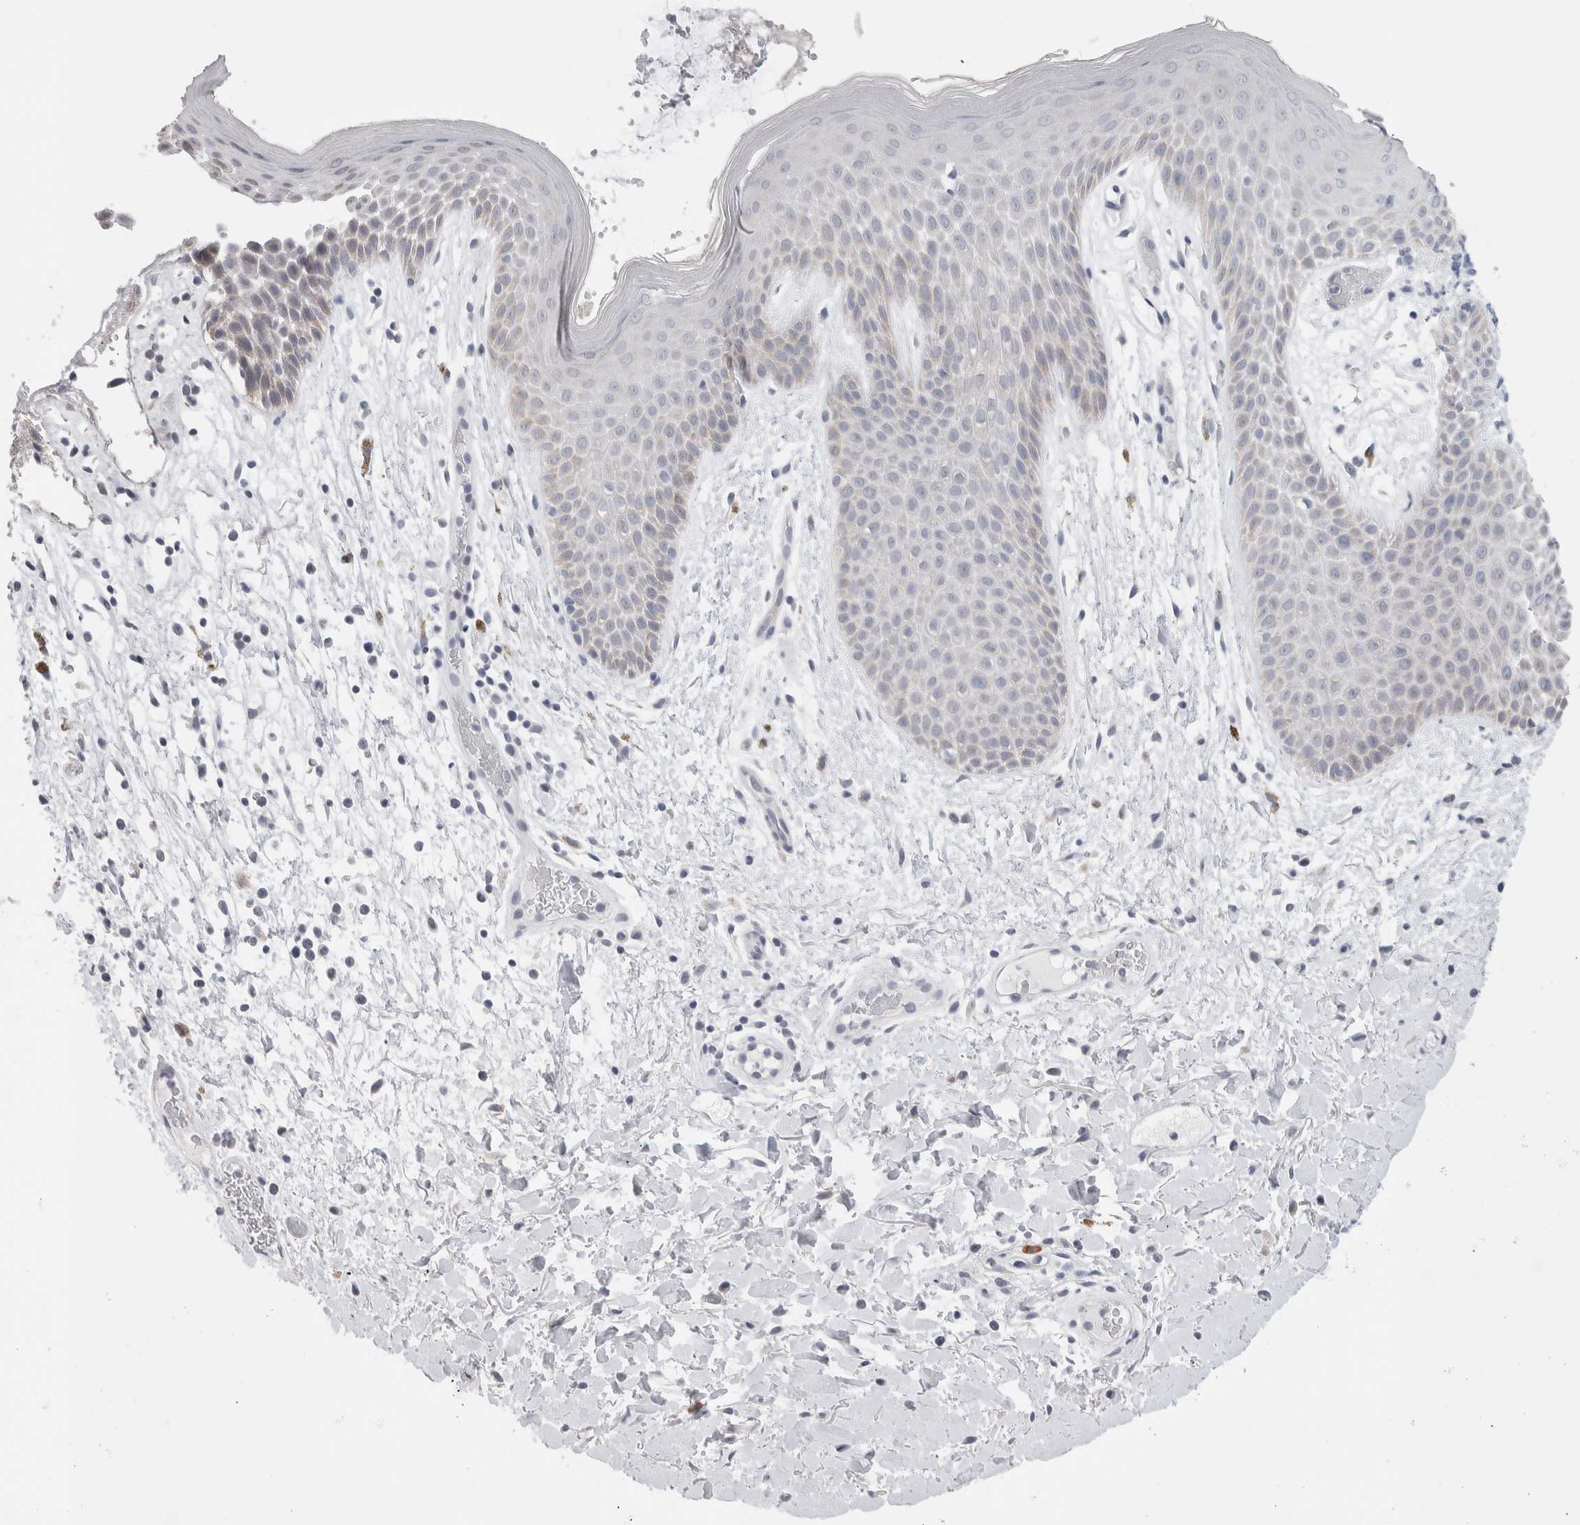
{"staining": {"intensity": "moderate", "quantity": "<25%", "location": "cytoplasmic/membranous"}, "tissue": "skin", "cell_type": "Epidermal cells", "image_type": "normal", "snomed": [{"axis": "morphology", "description": "Normal tissue, NOS"}, {"axis": "topography", "description": "Anal"}], "caption": "About <25% of epidermal cells in normal human skin demonstrate moderate cytoplasmic/membranous protein positivity as visualized by brown immunohistochemical staining.", "gene": "SCN2A", "patient": {"sex": "male", "age": 74}}